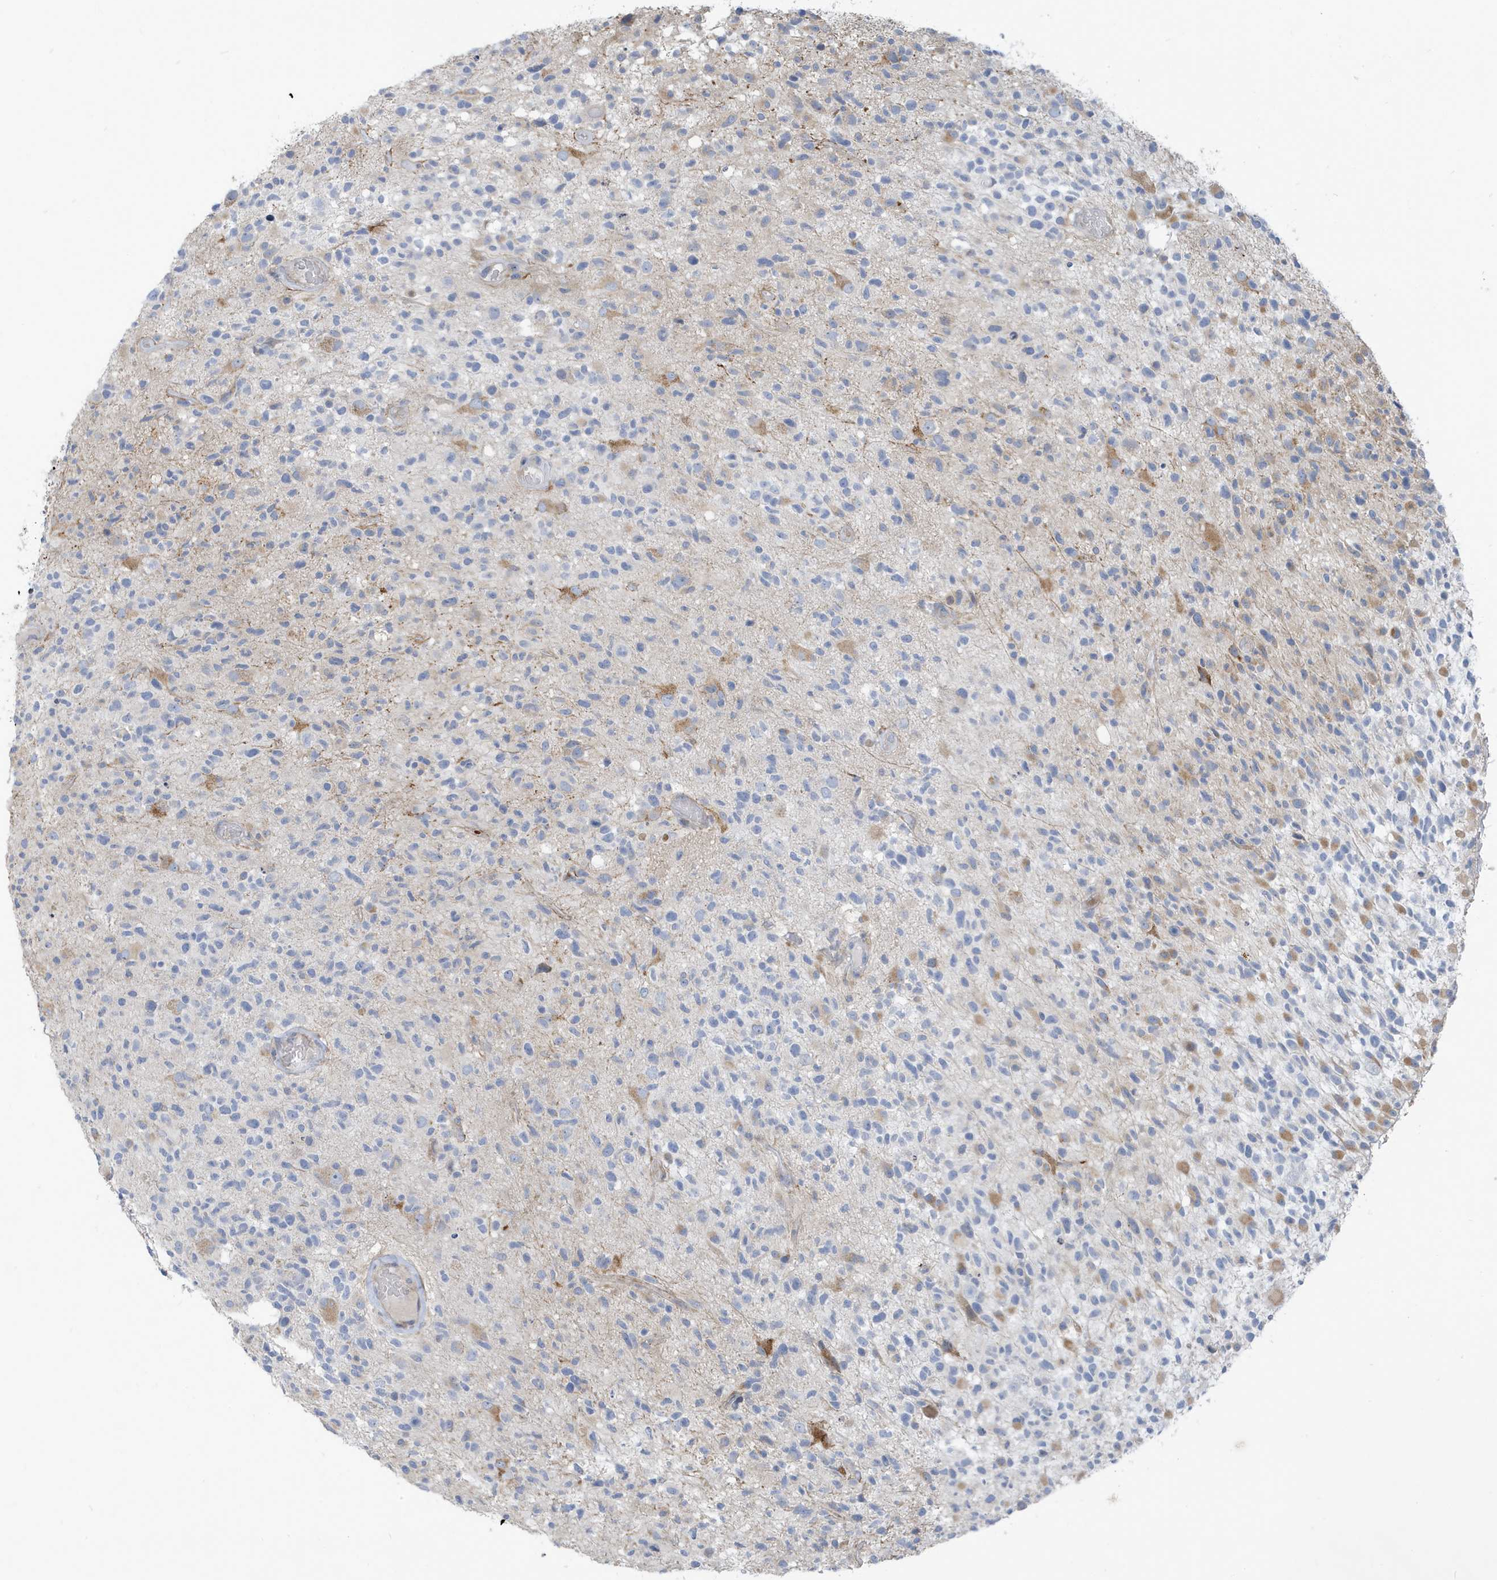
{"staining": {"intensity": "negative", "quantity": "none", "location": "none"}, "tissue": "glioma", "cell_type": "Tumor cells", "image_type": "cancer", "snomed": [{"axis": "morphology", "description": "Glioma, malignant, High grade"}, {"axis": "morphology", "description": "Glioblastoma, NOS"}, {"axis": "topography", "description": "Brain"}], "caption": "Image shows no significant protein staining in tumor cells of glioma.", "gene": "ATP13A5", "patient": {"sex": "male", "age": 60}}